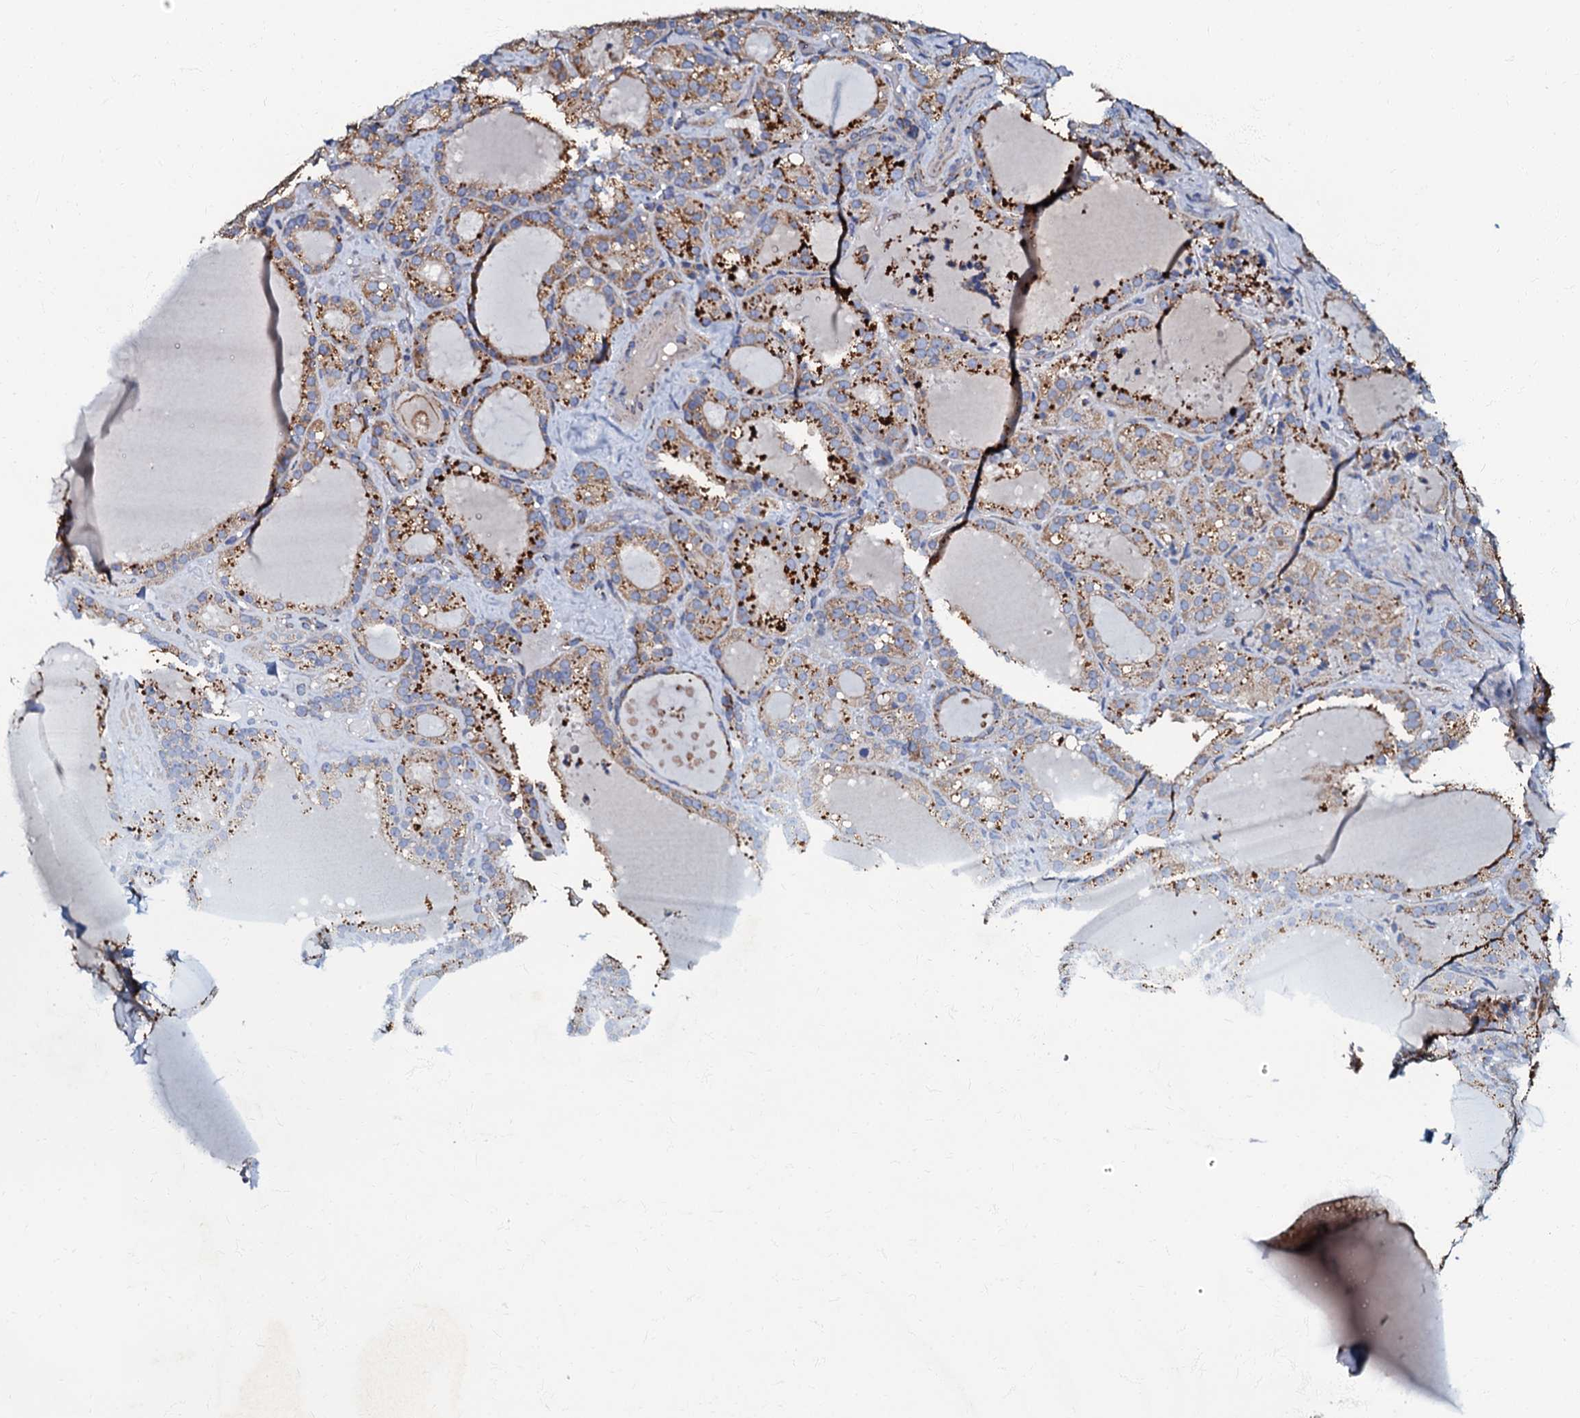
{"staining": {"intensity": "moderate", "quantity": "25%-75%", "location": "cytoplasmic/membranous"}, "tissue": "thyroid cancer", "cell_type": "Tumor cells", "image_type": "cancer", "snomed": [{"axis": "morphology", "description": "Papillary adenocarcinoma, NOS"}, {"axis": "topography", "description": "Thyroid gland"}], "caption": "Protein staining of thyroid papillary adenocarcinoma tissue exhibits moderate cytoplasmic/membranous expression in about 25%-75% of tumor cells.", "gene": "NDUFA12", "patient": {"sex": "male", "age": 77}}